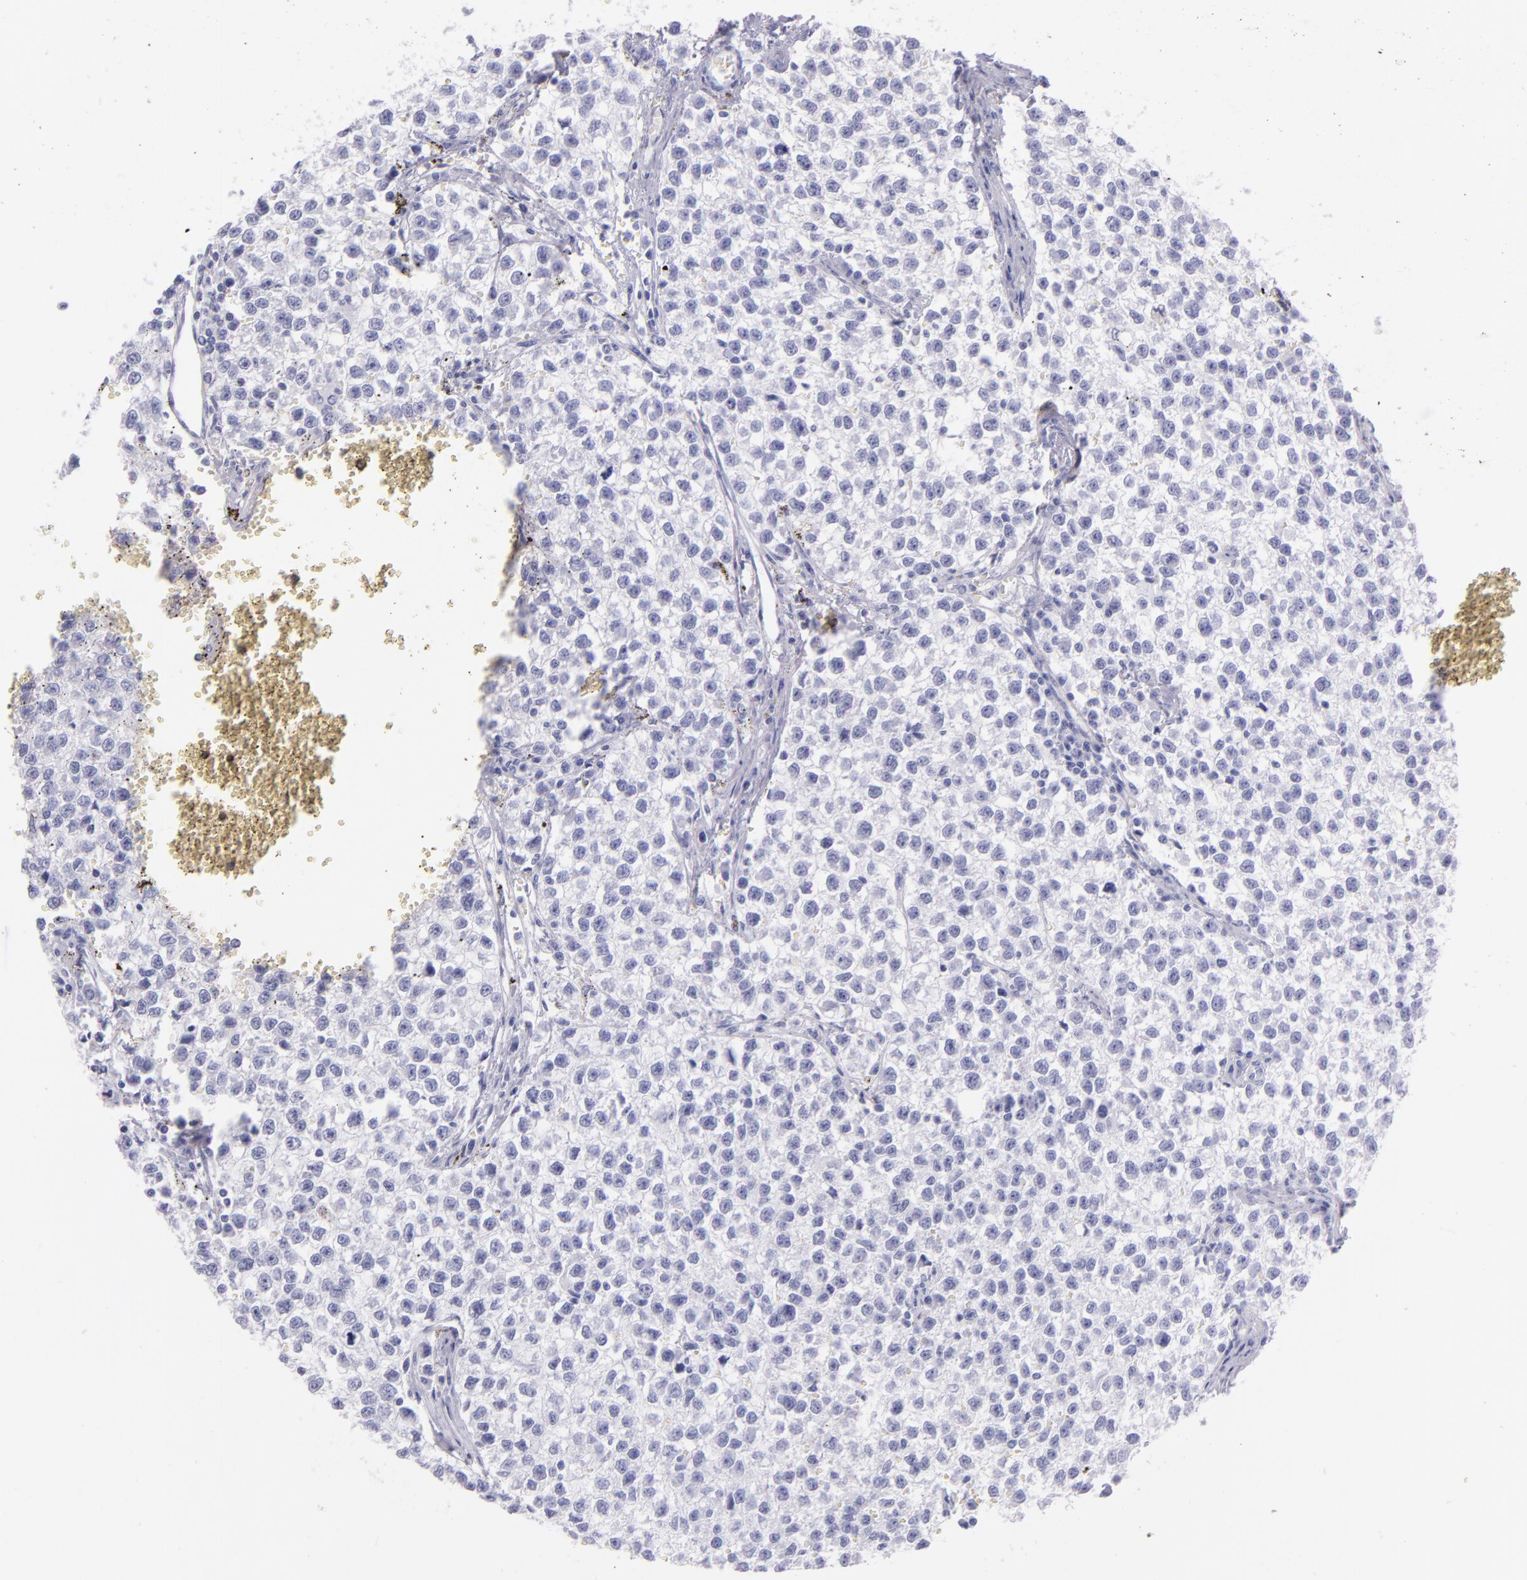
{"staining": {"intensity": "negative", "quantity": "none", "location": "none"}, "tissue": "testis cancer", "cell_type": "Tumor cells", "image_type": "cancer", "snomed": [{"axis": "morphology", "description": "Seminoma, NOS"}, {"axis": "topography", "description": "Testis"}], "caption": "Tumor cells are negative for brown protein staining in testis seminoma.", "gene": "SFTPA2", "patient": {"sex": "male", "age": 35}}